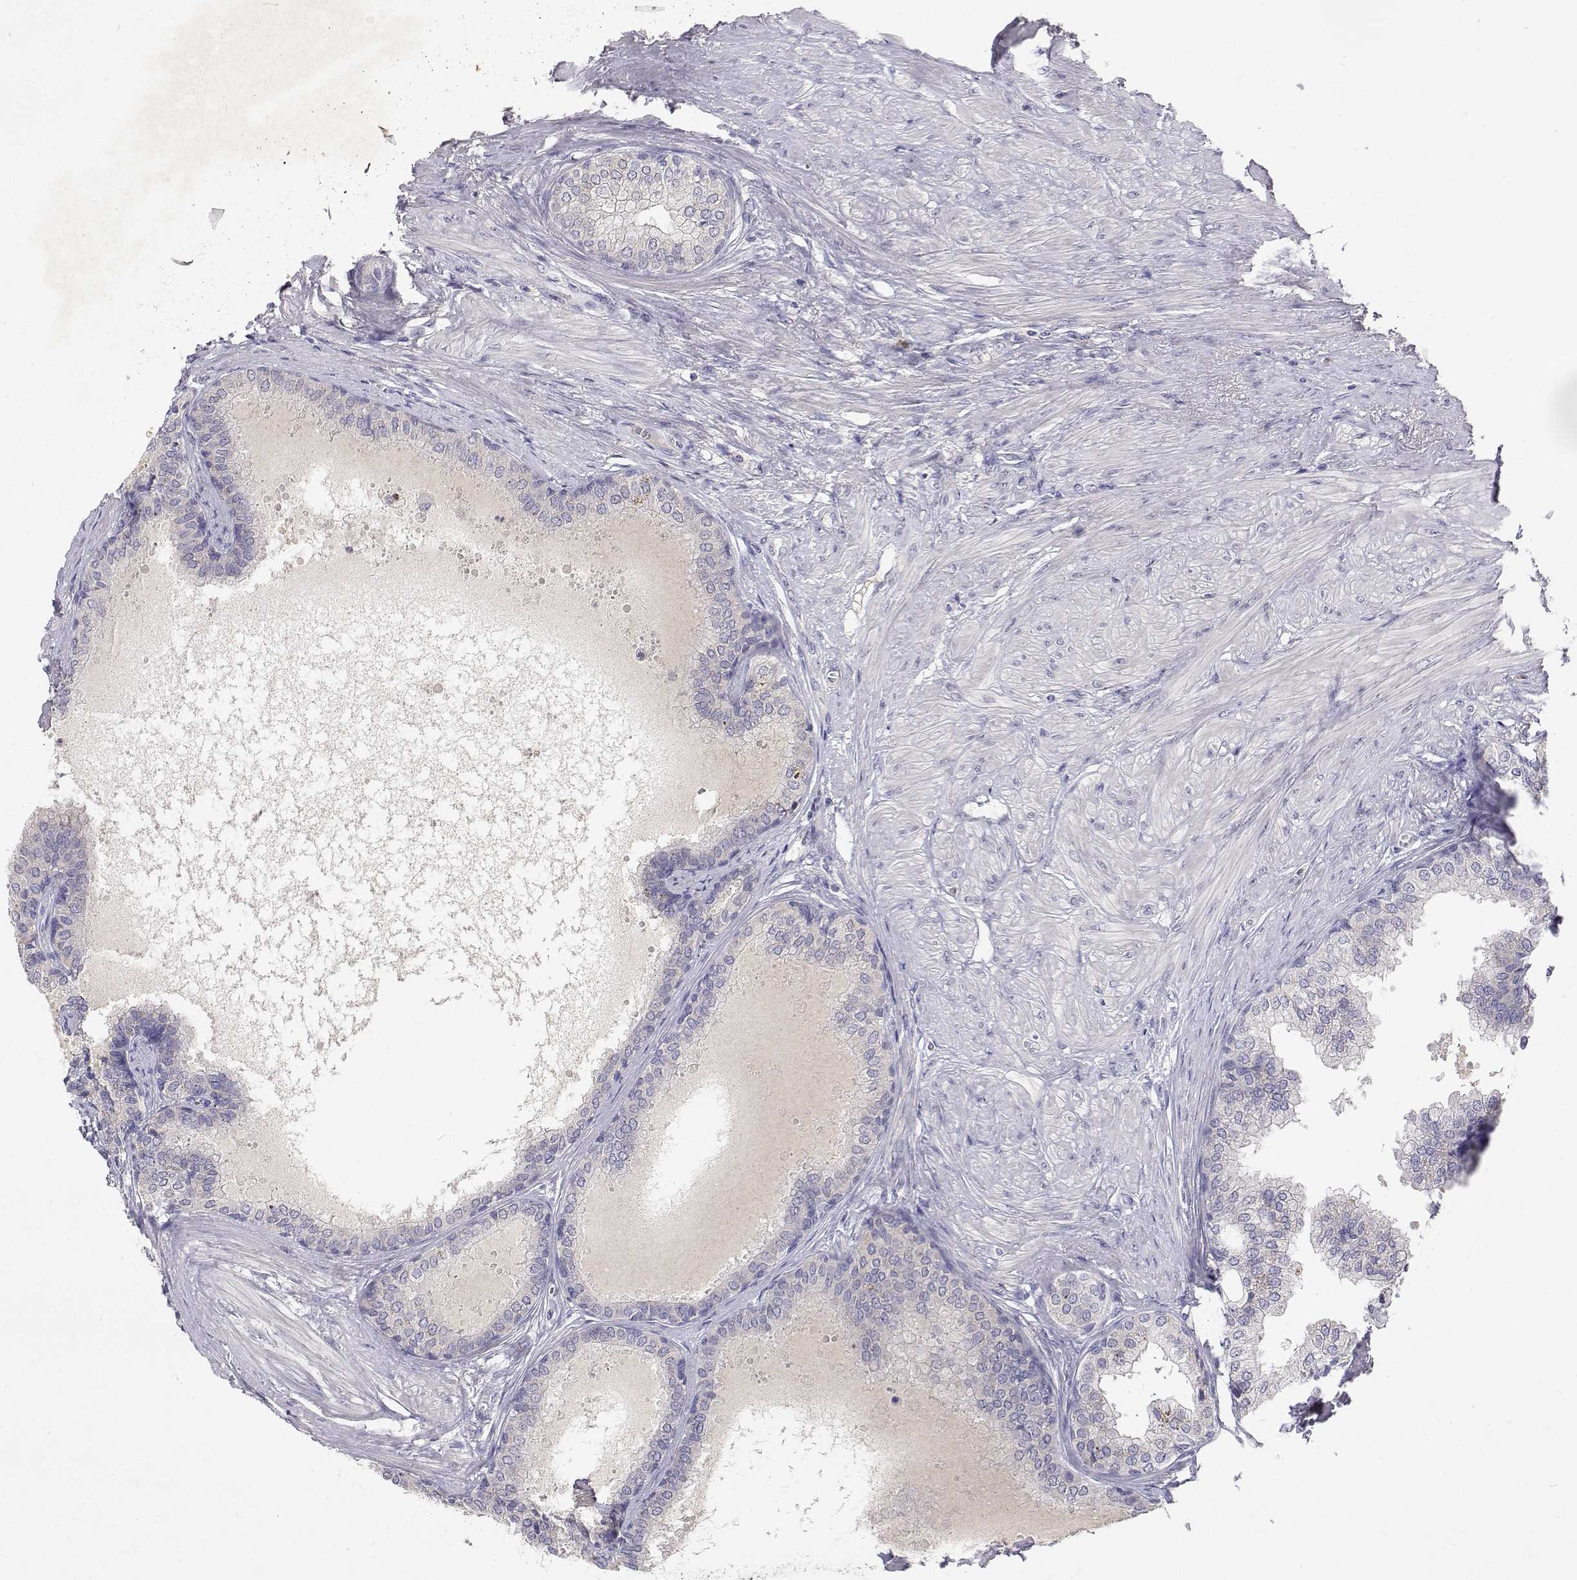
{"staining": {"intensity": "negative", "quantity": "none", "location": "none"}, "tissue": "prostate", "cell_type": "Glandular cells", "image_type": "normal", "snomed": [{"axis": "morphology", "description": "Normal tissue, NOS"}, {"axis": "topography", "description": "Prostate"}, {"axis": "topography", "description": "Peripheral nerve tissue"}], "caption": "Immunohistochemistry histopathology image of benign prostate: prostate stained with DAB (3,3'-diaminobenzidine) exhibits no significant protein positivity in glandular cells.", "gene": "TRIM60", "patient": {"sex": "male", "age": 55}}